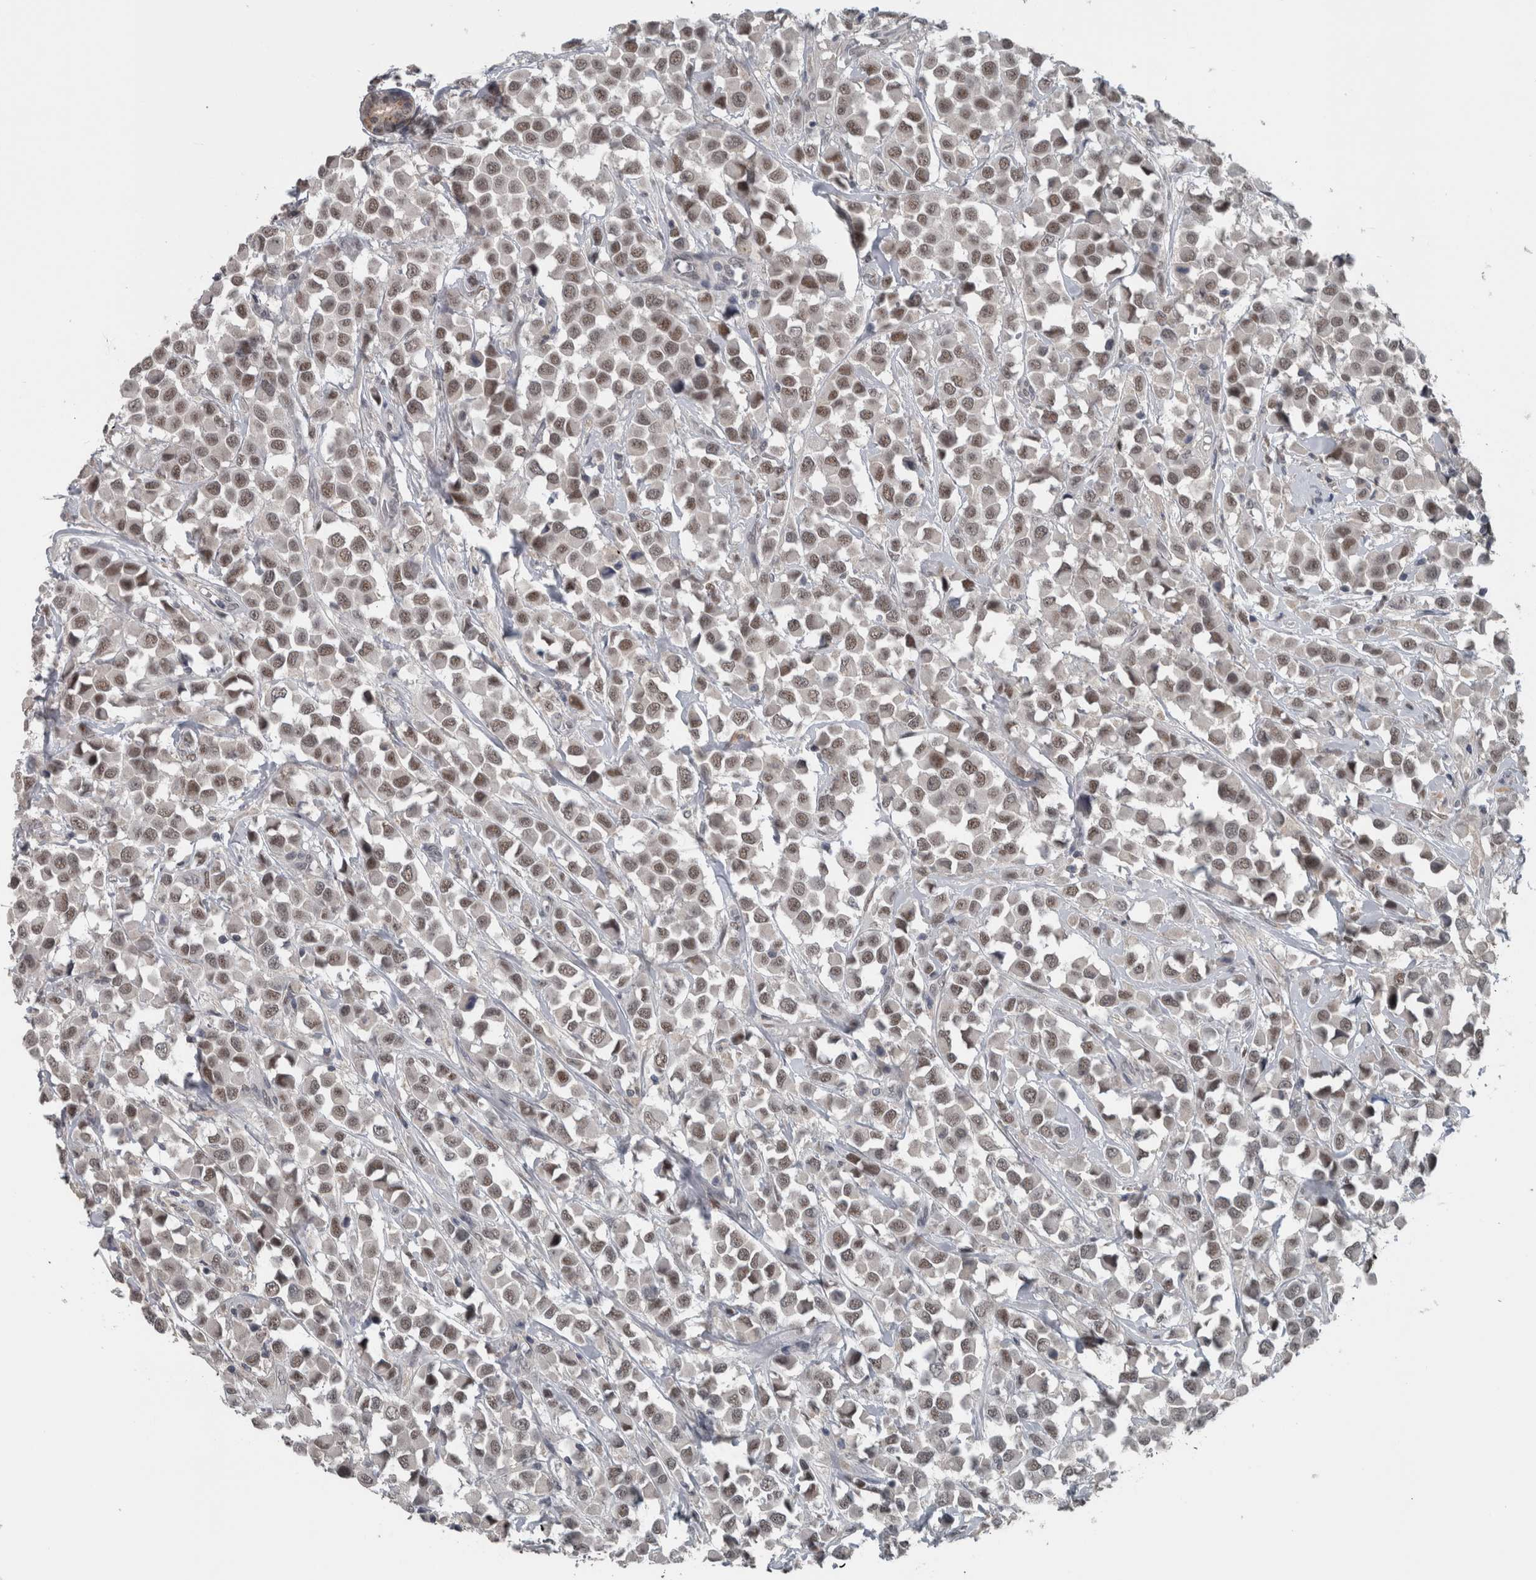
{"staining": {"intensity": "weak", "quantity": ">75%", "location": "nuclear"}, "tissue": "breast cancer", "cell_type": "Tumor cells", "image_type": "cancer", "snomed": [{"axis": "morphology", "description": "Duct carcinoma"}, {"axis": "topography", "description": "Breast"}], "caption": "Approximately >75% of tumor cells in human breast intraductal carcinoma display weak nuclear protein positivity as visualized by brown immunohistochemical staining.", "gene": "ZBTB21", "patient": {"sex": "female", "age": 61}}